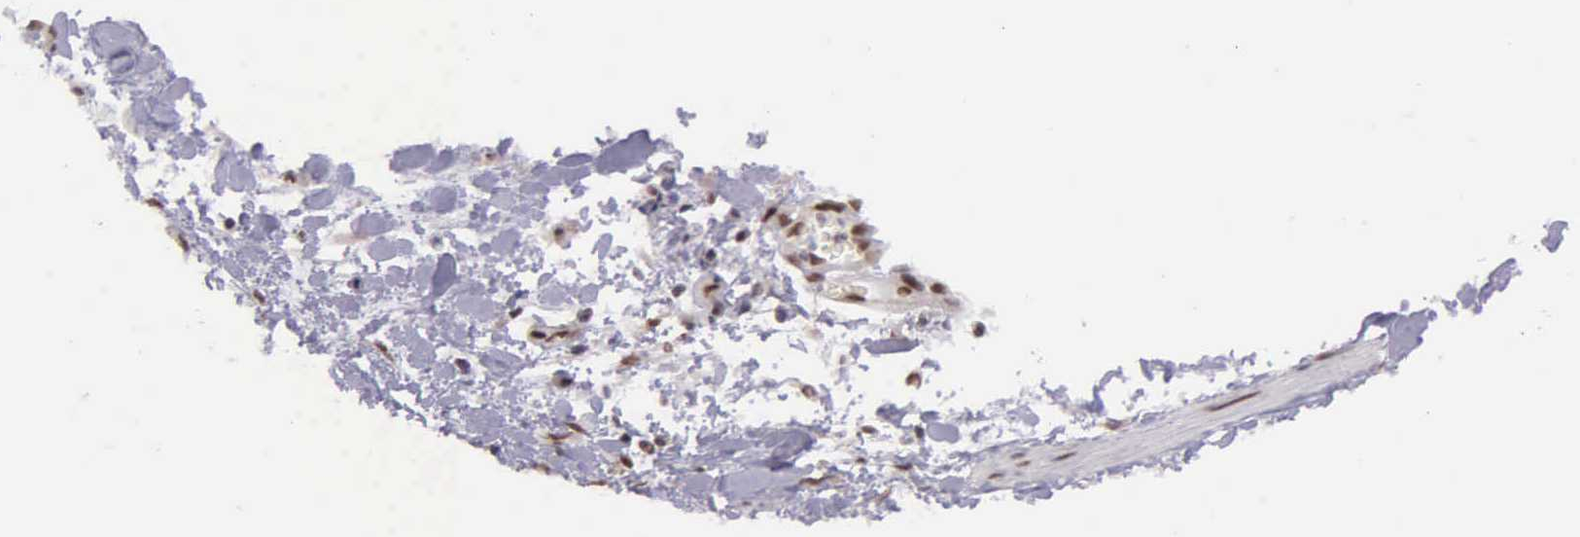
{"staining": {"intensity": "moderate", "quantity": ">75%", "location": "nuclear"}, "tissue": "cervical cancer", "cell_type": "Tumor cells", "image_type": "cancer", "snomed": [{"axis": "morphology", "description": "Squamous cell carcinoma, NOS"}, {"axis": "topography", "description": "Cervix"}], "caption": "Human cervical cancer (squamous cell carcinoma) stained with a protein marker demonstrates moderate staining in tumor cells.", "gene": "UBR7", "patient": {"sex": "female", "age": 41}}